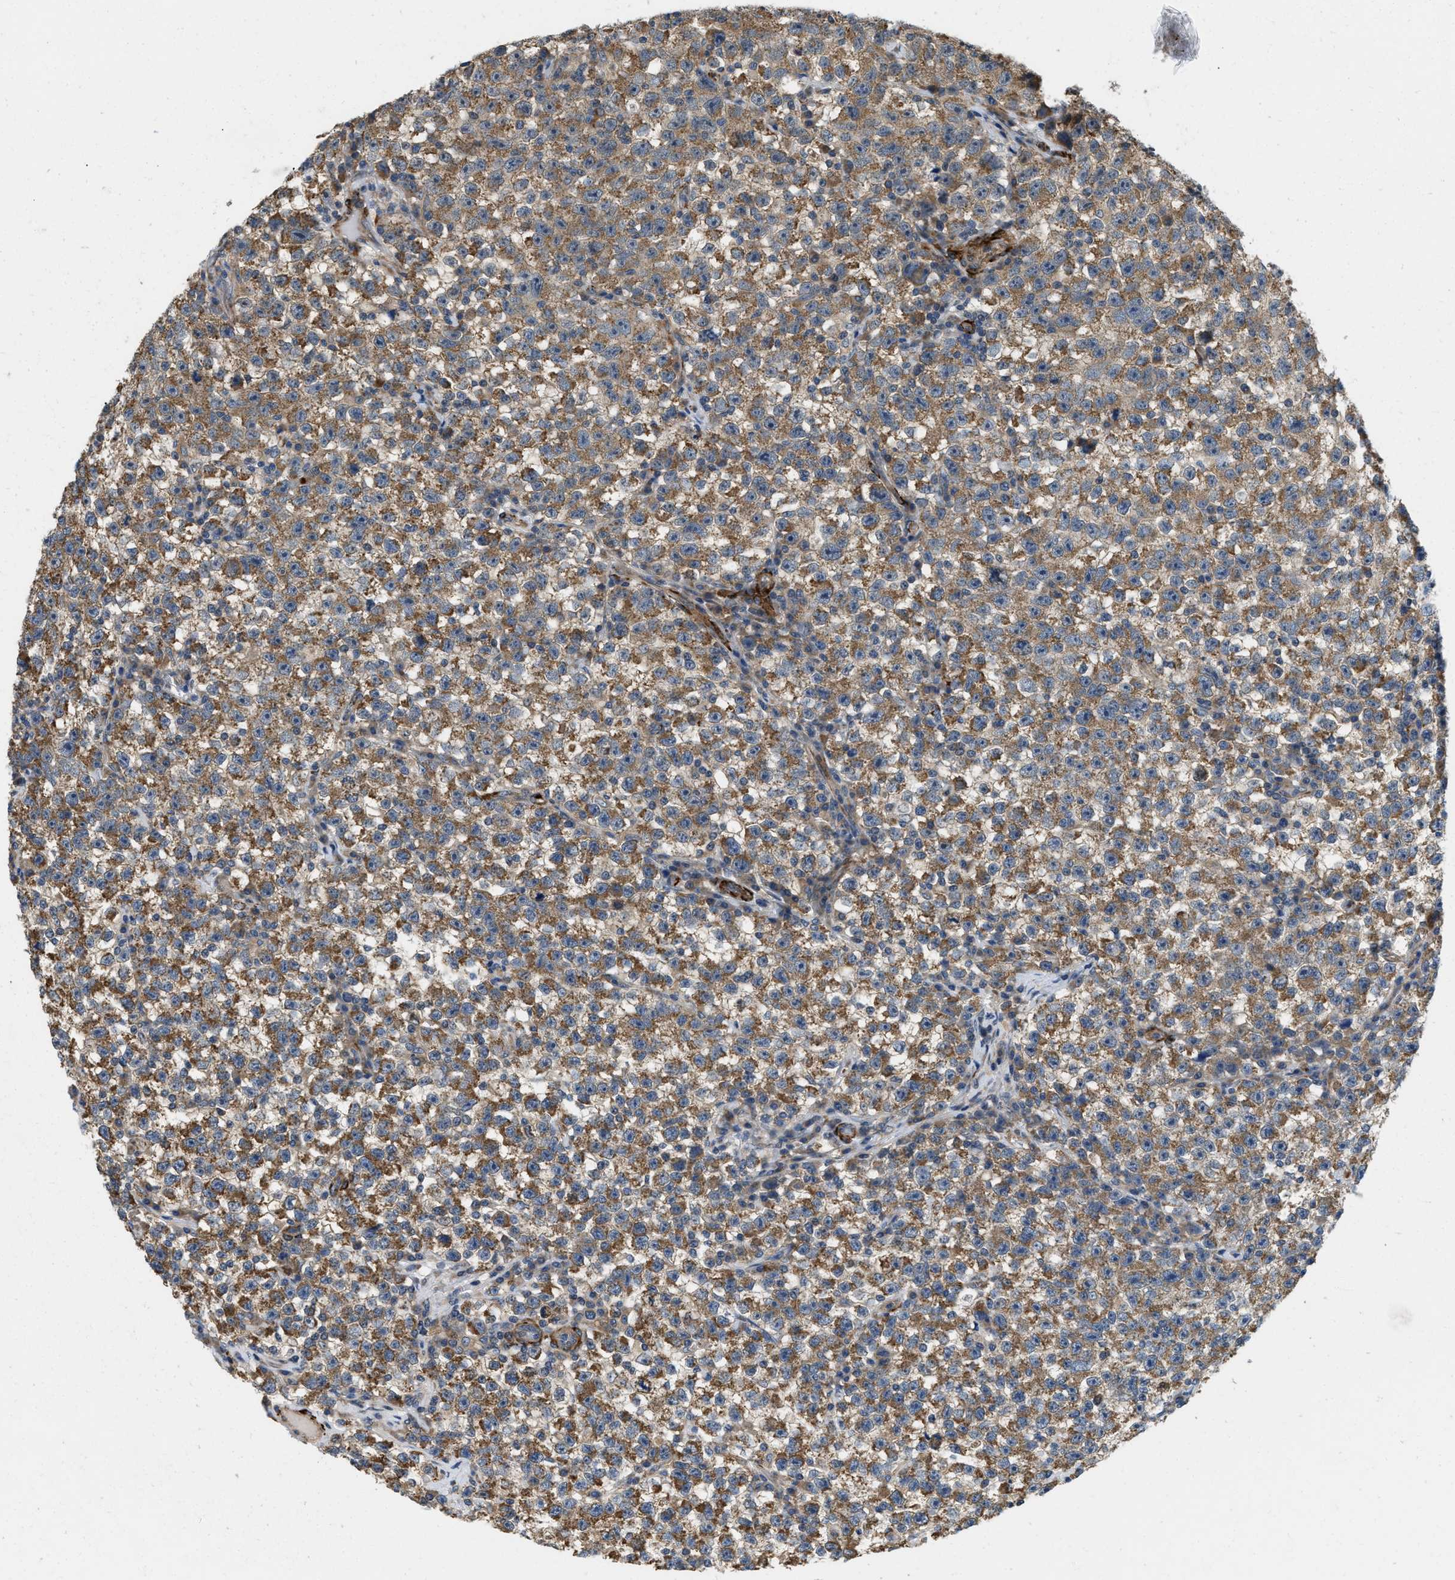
{"staining": {"intensity": "moderate", "quantity": ">75%", "location": "cytoplasmic/membranous"}, "tissue": "testis cancer", "cell_type": "Tumor cells", "image_type": "cancer", "snomed": [{"axis": "morphology", "description": "Seminoma, NOS"}, {"axis": "topography", "description": "Testis"}], "caption": "Seminoma (testis) tissue displays moderate cytoplasmic/membranous staining in about >75% of tumor cells (brown staining indicates protein expression, while blue staining denotes nuclei).", "gene": "ZNF599", "patient": {"sex": "male", "age": 22}}